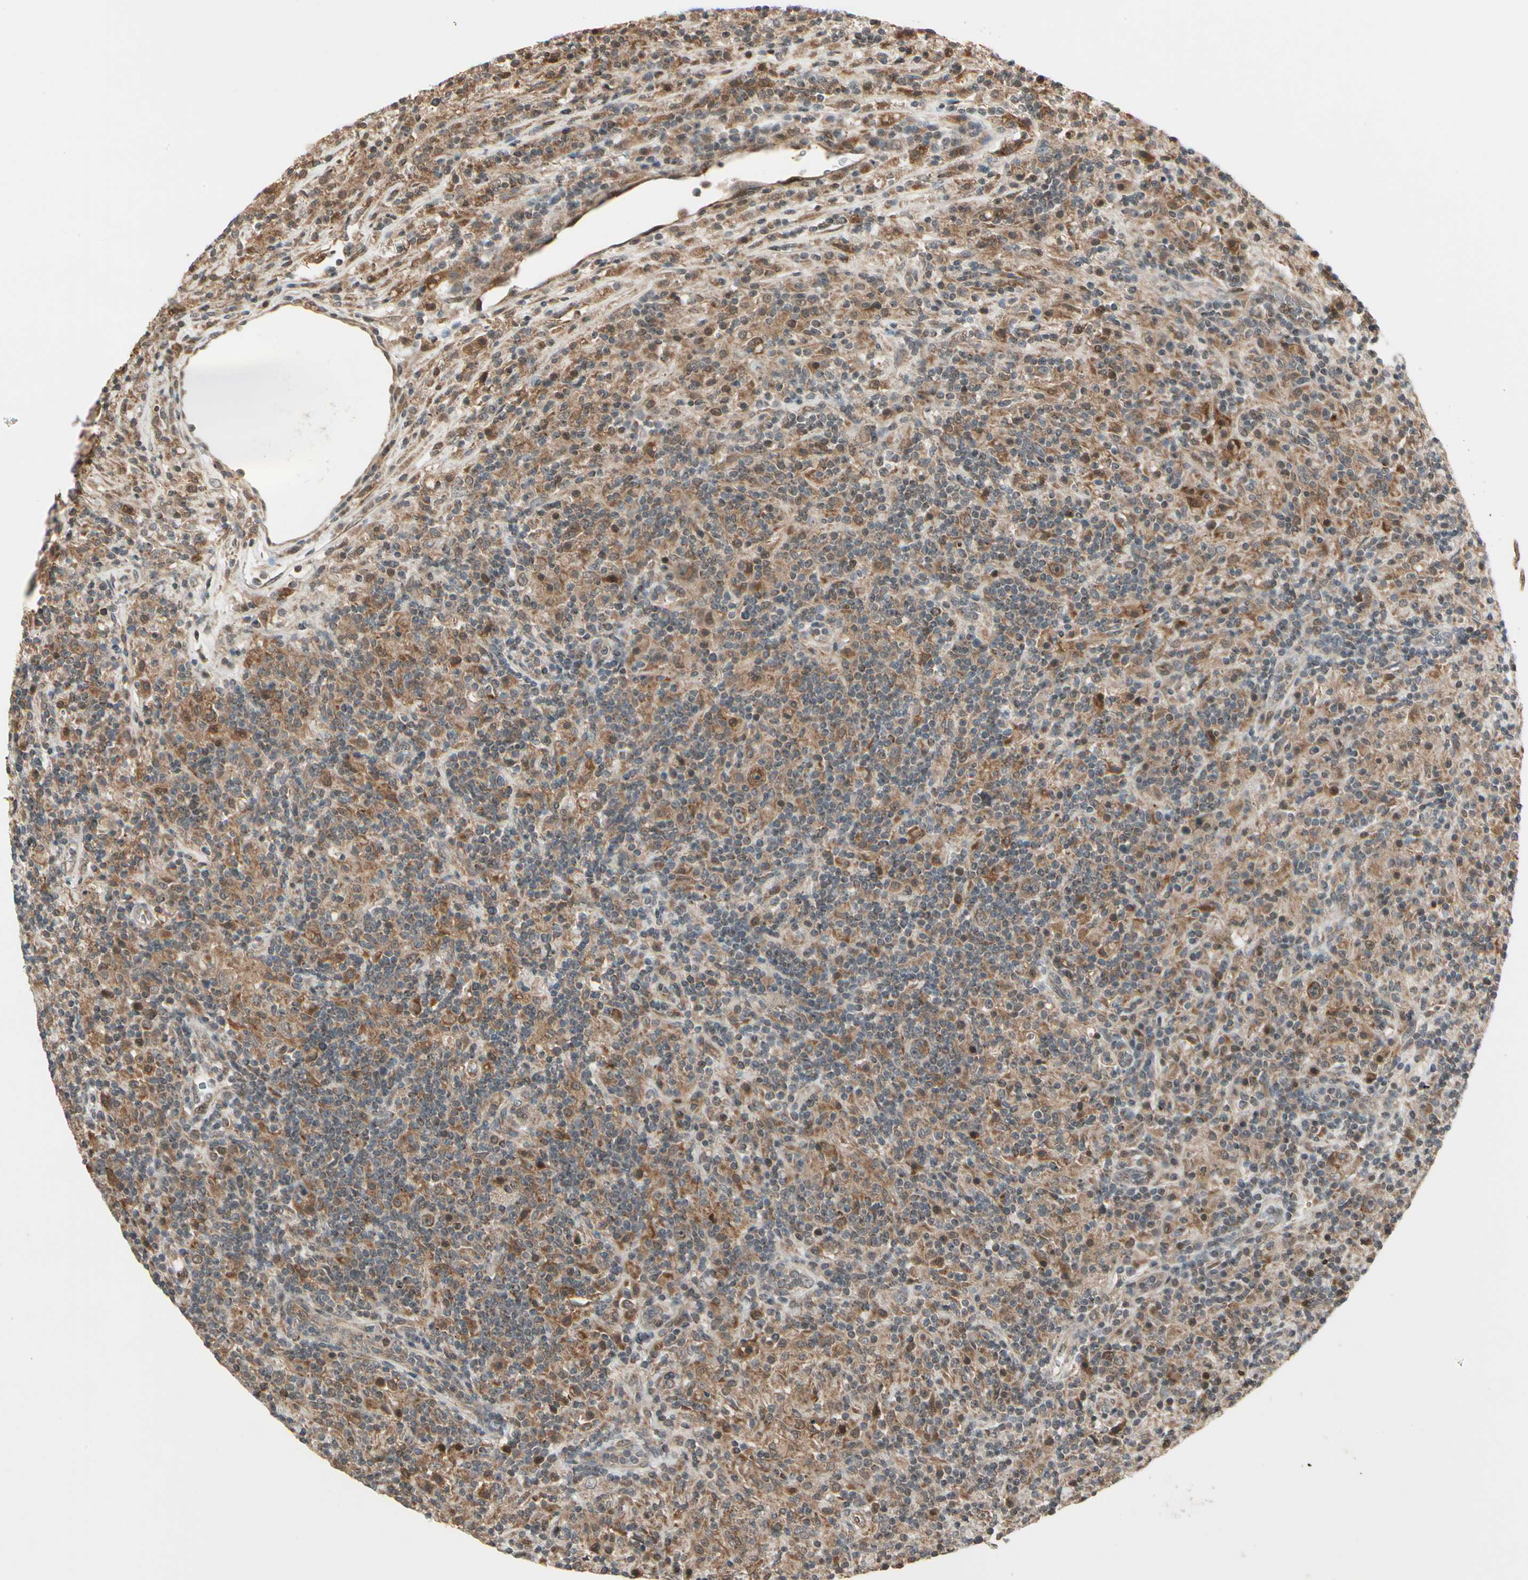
{"staining": {"intensity": "moderate", "quantity": "25%-75%", "location": "cytoplasmic/membranous"}, "tissue": "lymphoma", "cell_type": "Tumor cells", "image_type": "cancer", "snomed": [{"axis": "morphology", "description": "Hodgkin's disease, NOS"}, {"axis": "topography", "description": "Lymph node"}], "caption": "This image demonstrates Hodgkin's disease stained with immunohistochemistry to label a protein in brown. The cytoplasmic/membranous of tumor cells show moderate positivity for the protein. Nuclei are counter-stained blue.", "gene": "GLUL", "patient": {"sex": "male", "age": 70}}